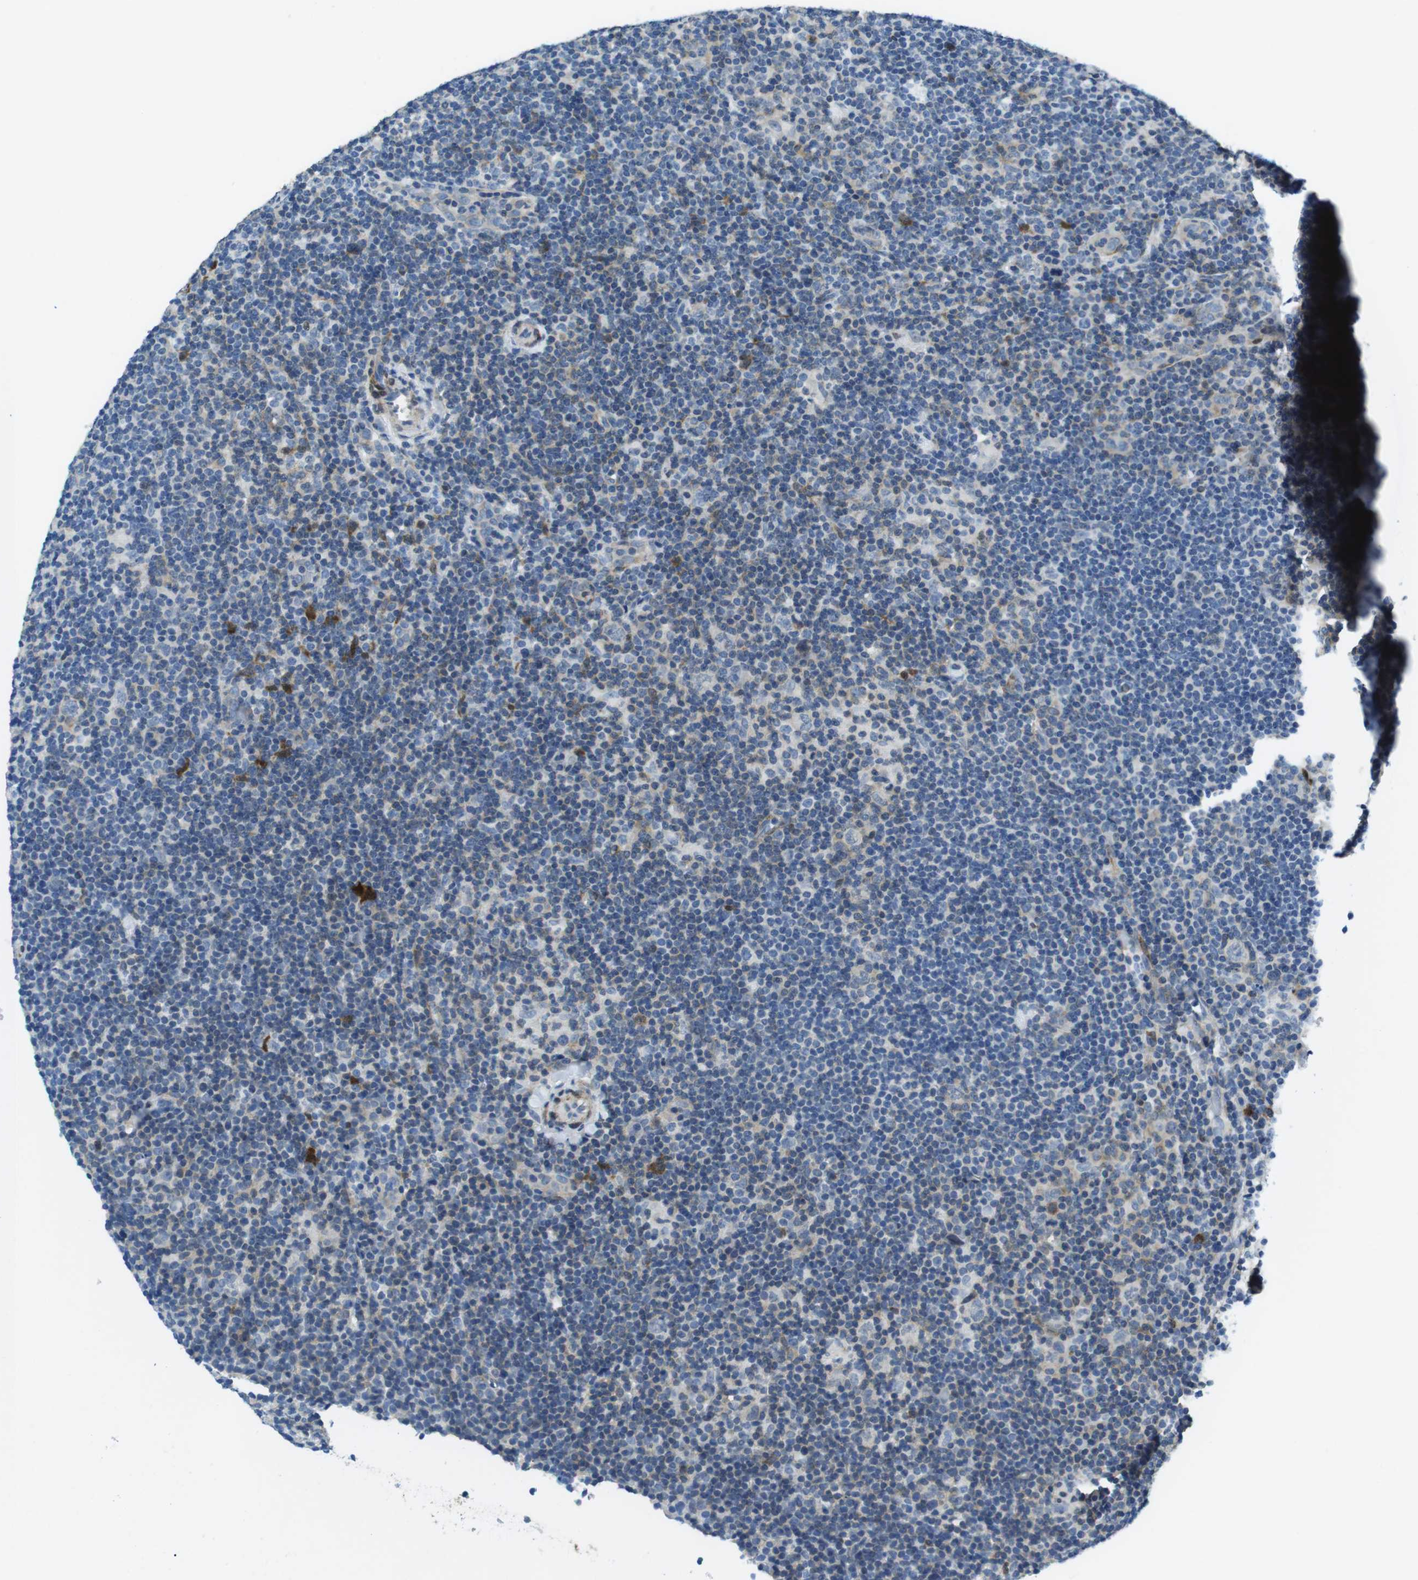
{"staining": {"intensity": "negative", "quantity": "none", "location": "none"}, "tissue": "lymphoma", "cell_type": "Tumor cells", "image_type": "cancer", "snomed": [{"axis": "morphology", "description": "Hodgkin's disease, NOS"}, {"axis": "topography", "description": "Lymph node"}], "caption": "IHC of Hodgkin's disease displays no staining in tumor cells.", "gene": "PHLDA1", "patient": {"sex": "female", "age": 57}}